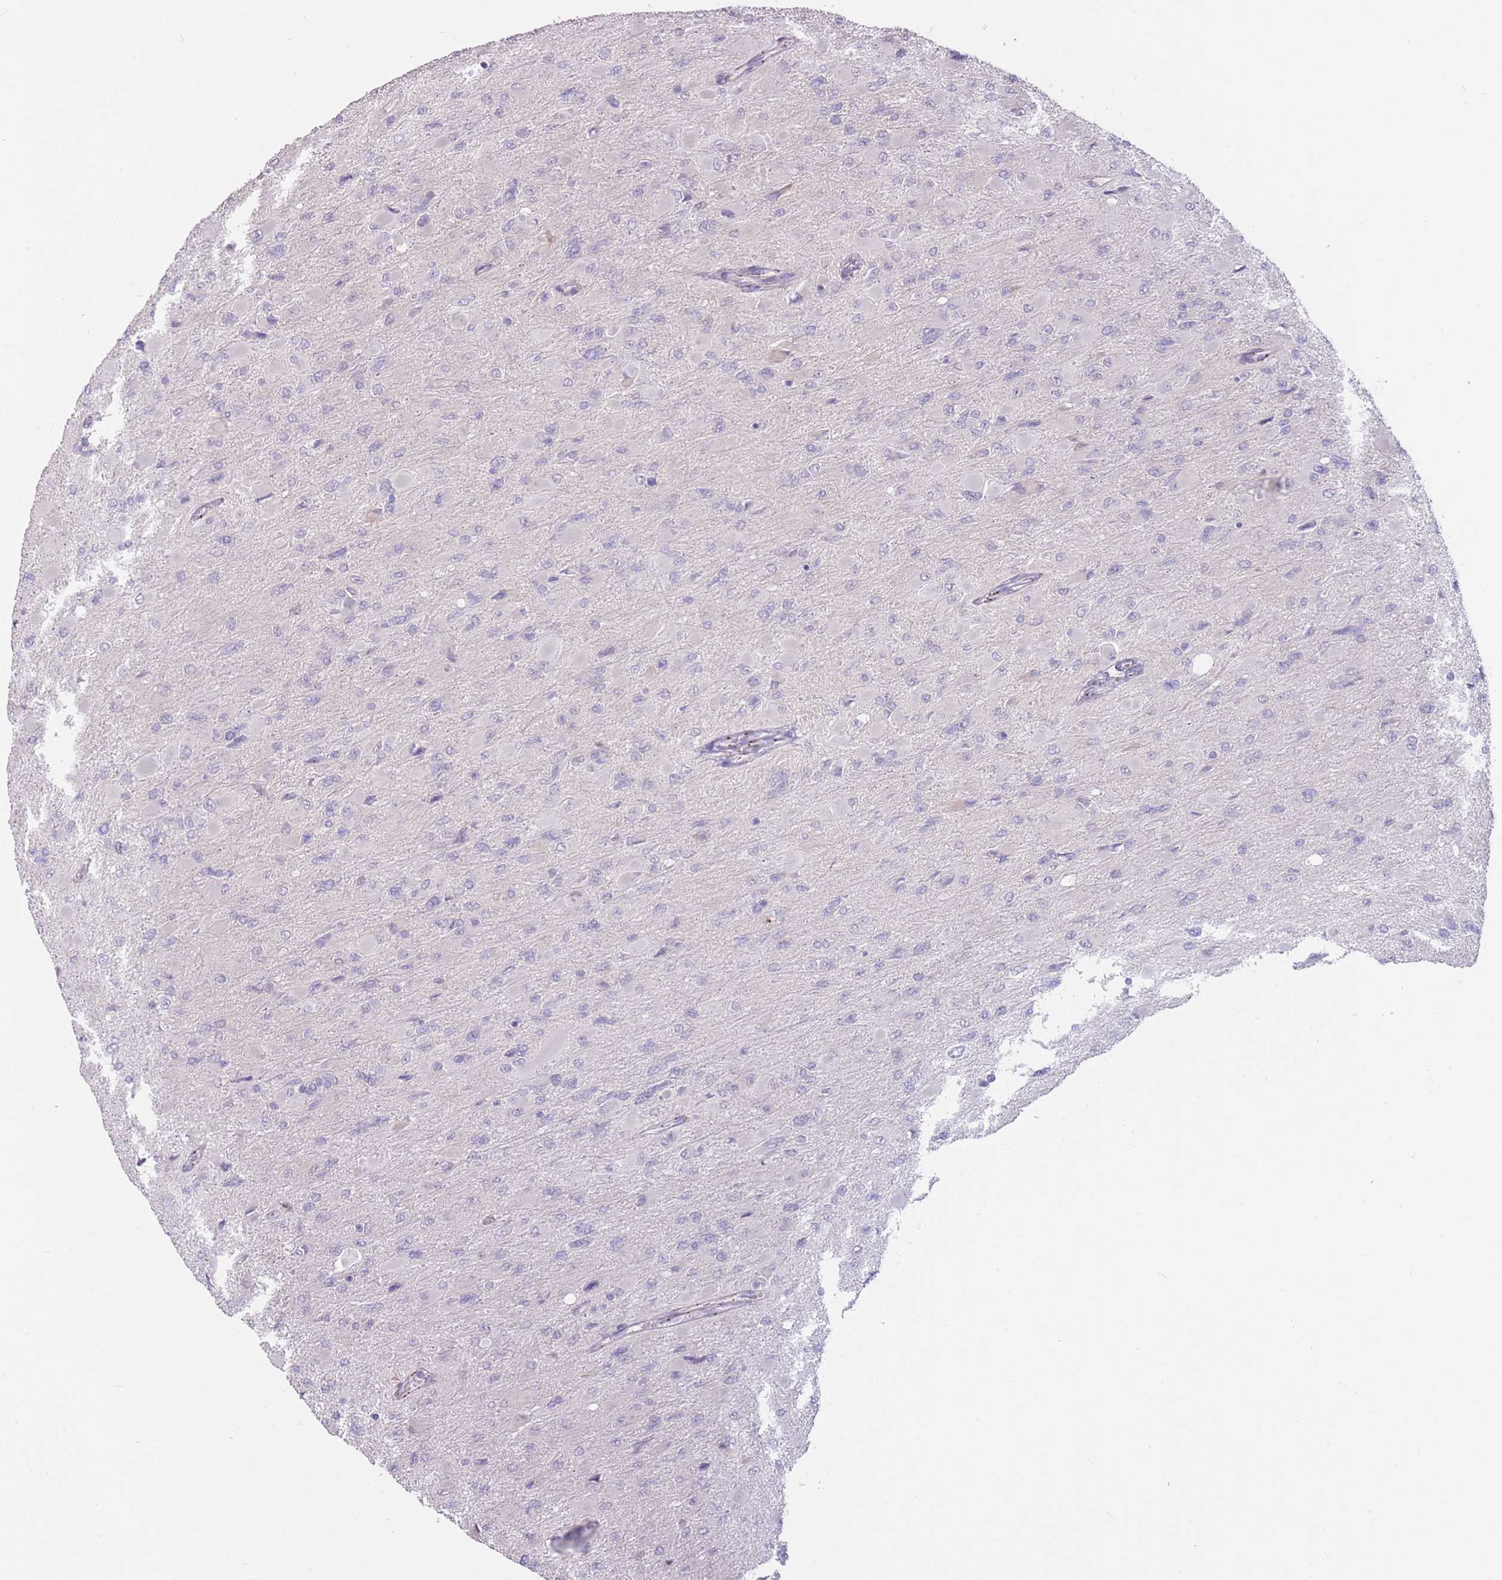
{"staining": {"intensity": "negative", "quantity": "none", "location": "none"}, "tissue": "glioma", "cell_type": "Tumor cells", "image_type": "cancer", "snomed": [{"axis": "morphology", "description": "Glioma, malignant, High grade"}, {"axis": "topography", "description": "Cerebral cortex"}], "caption": "The histopathology image reveals no significant expression in tumor cells of glioma. (Immunohistochemistry, brightfield microscopy, high magnification).", "gene": "LDHD", "patient": {"sex": "female", "age": 36}}